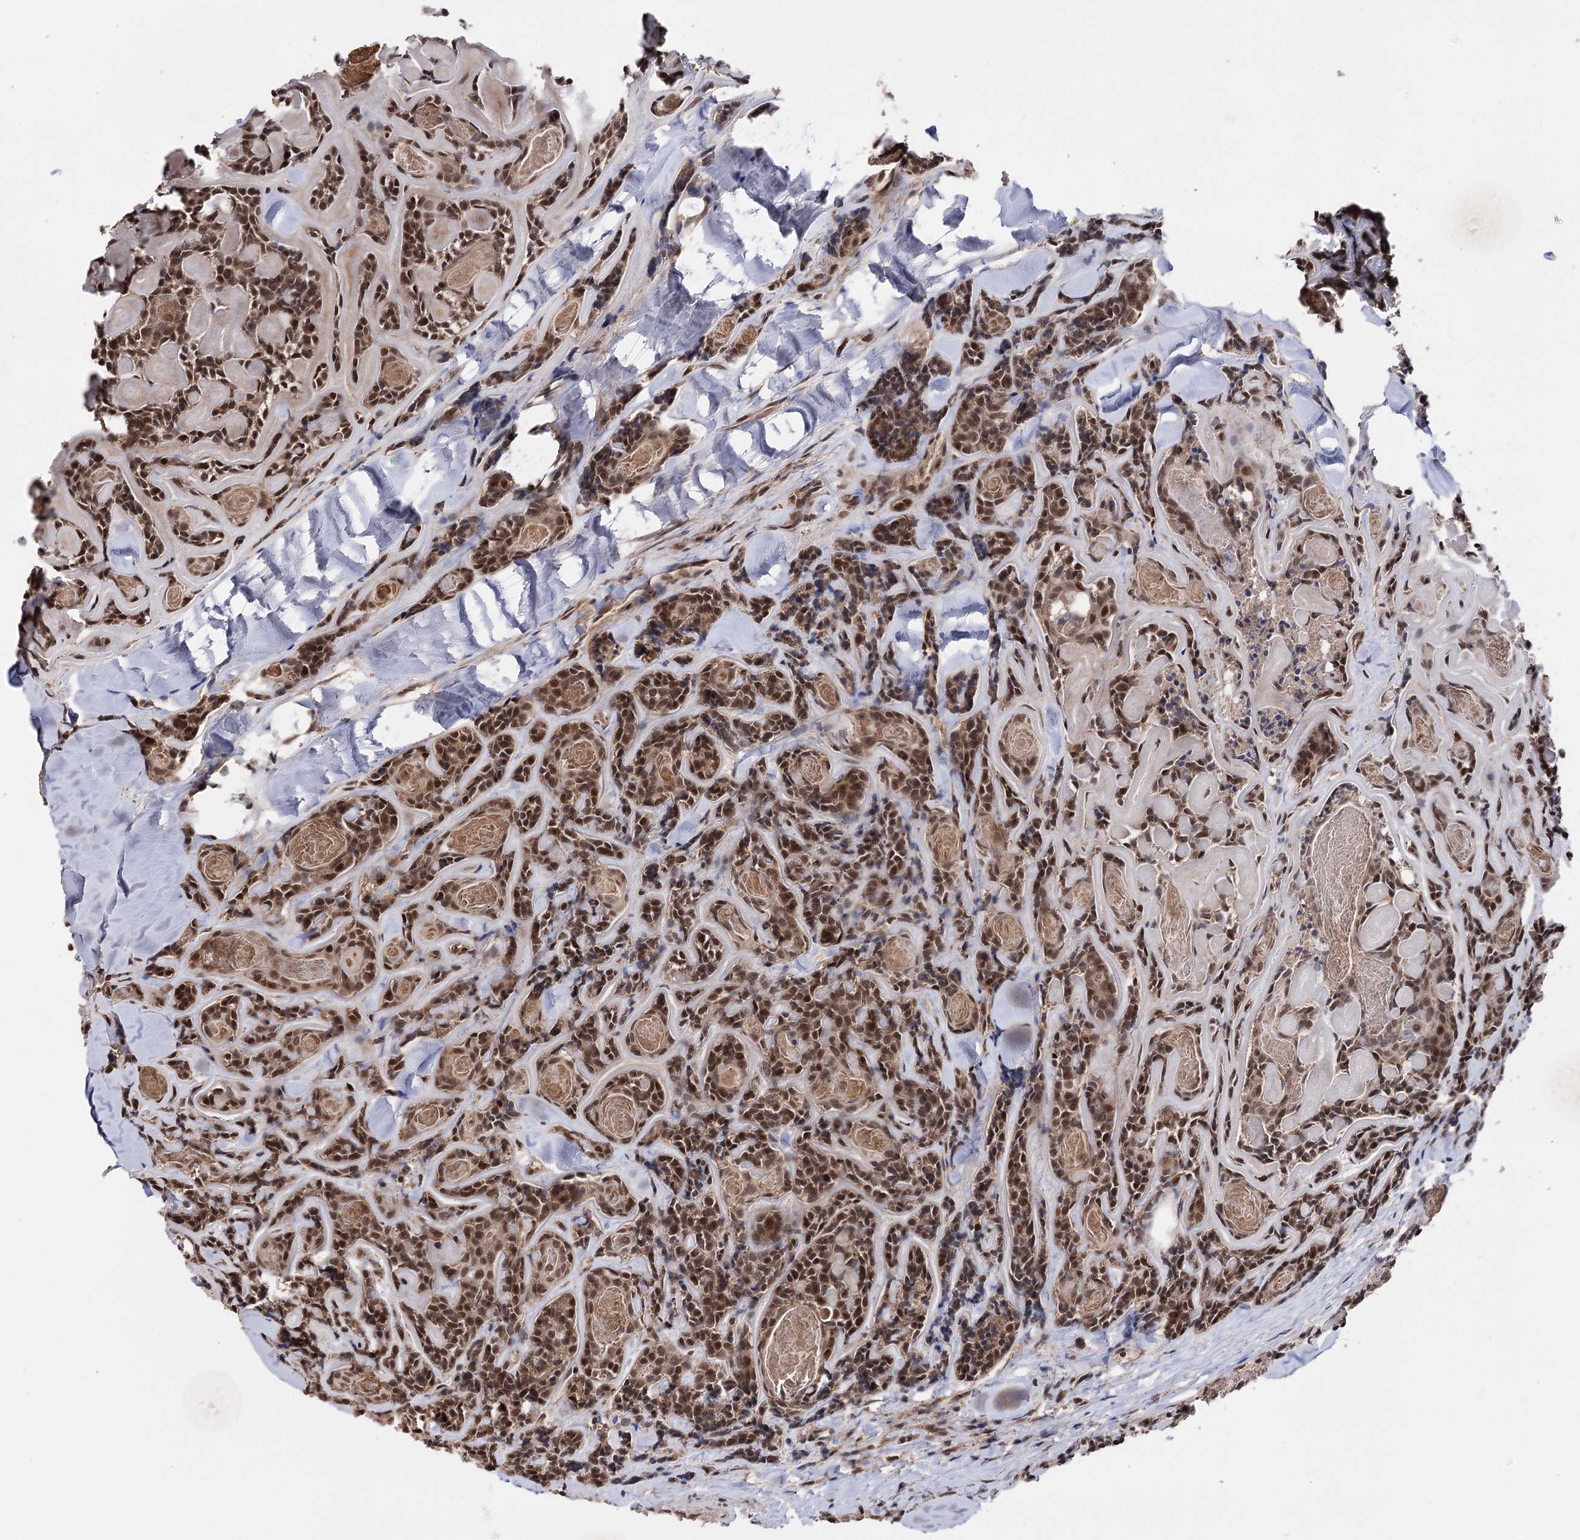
{"staining": {"intensity": "moderate", "quantity": ">75%", "location": "cytoplasmic/membranous,nuclear"}, "tissue": "head and neck cancer", "cell_type": "Tumor cells", "image_type": "cancer", "snomed": [{"axis": "morphology", "description": "Adenocarcinoma, NOS"}, {"axis": "topography", "description": "Salivary gland"}, {"axis": "topography", "description": "Head-Neck"}], "caption": "Immunohistochemical staining of head and neck adenocarcinoma displays medium levels of moderate cytoplasmic/membranous and nuclear protein expression in approximately >75% of tumor cells.", "gene": "FAM53B", "patient": {"sex": "female", "age": 63}}